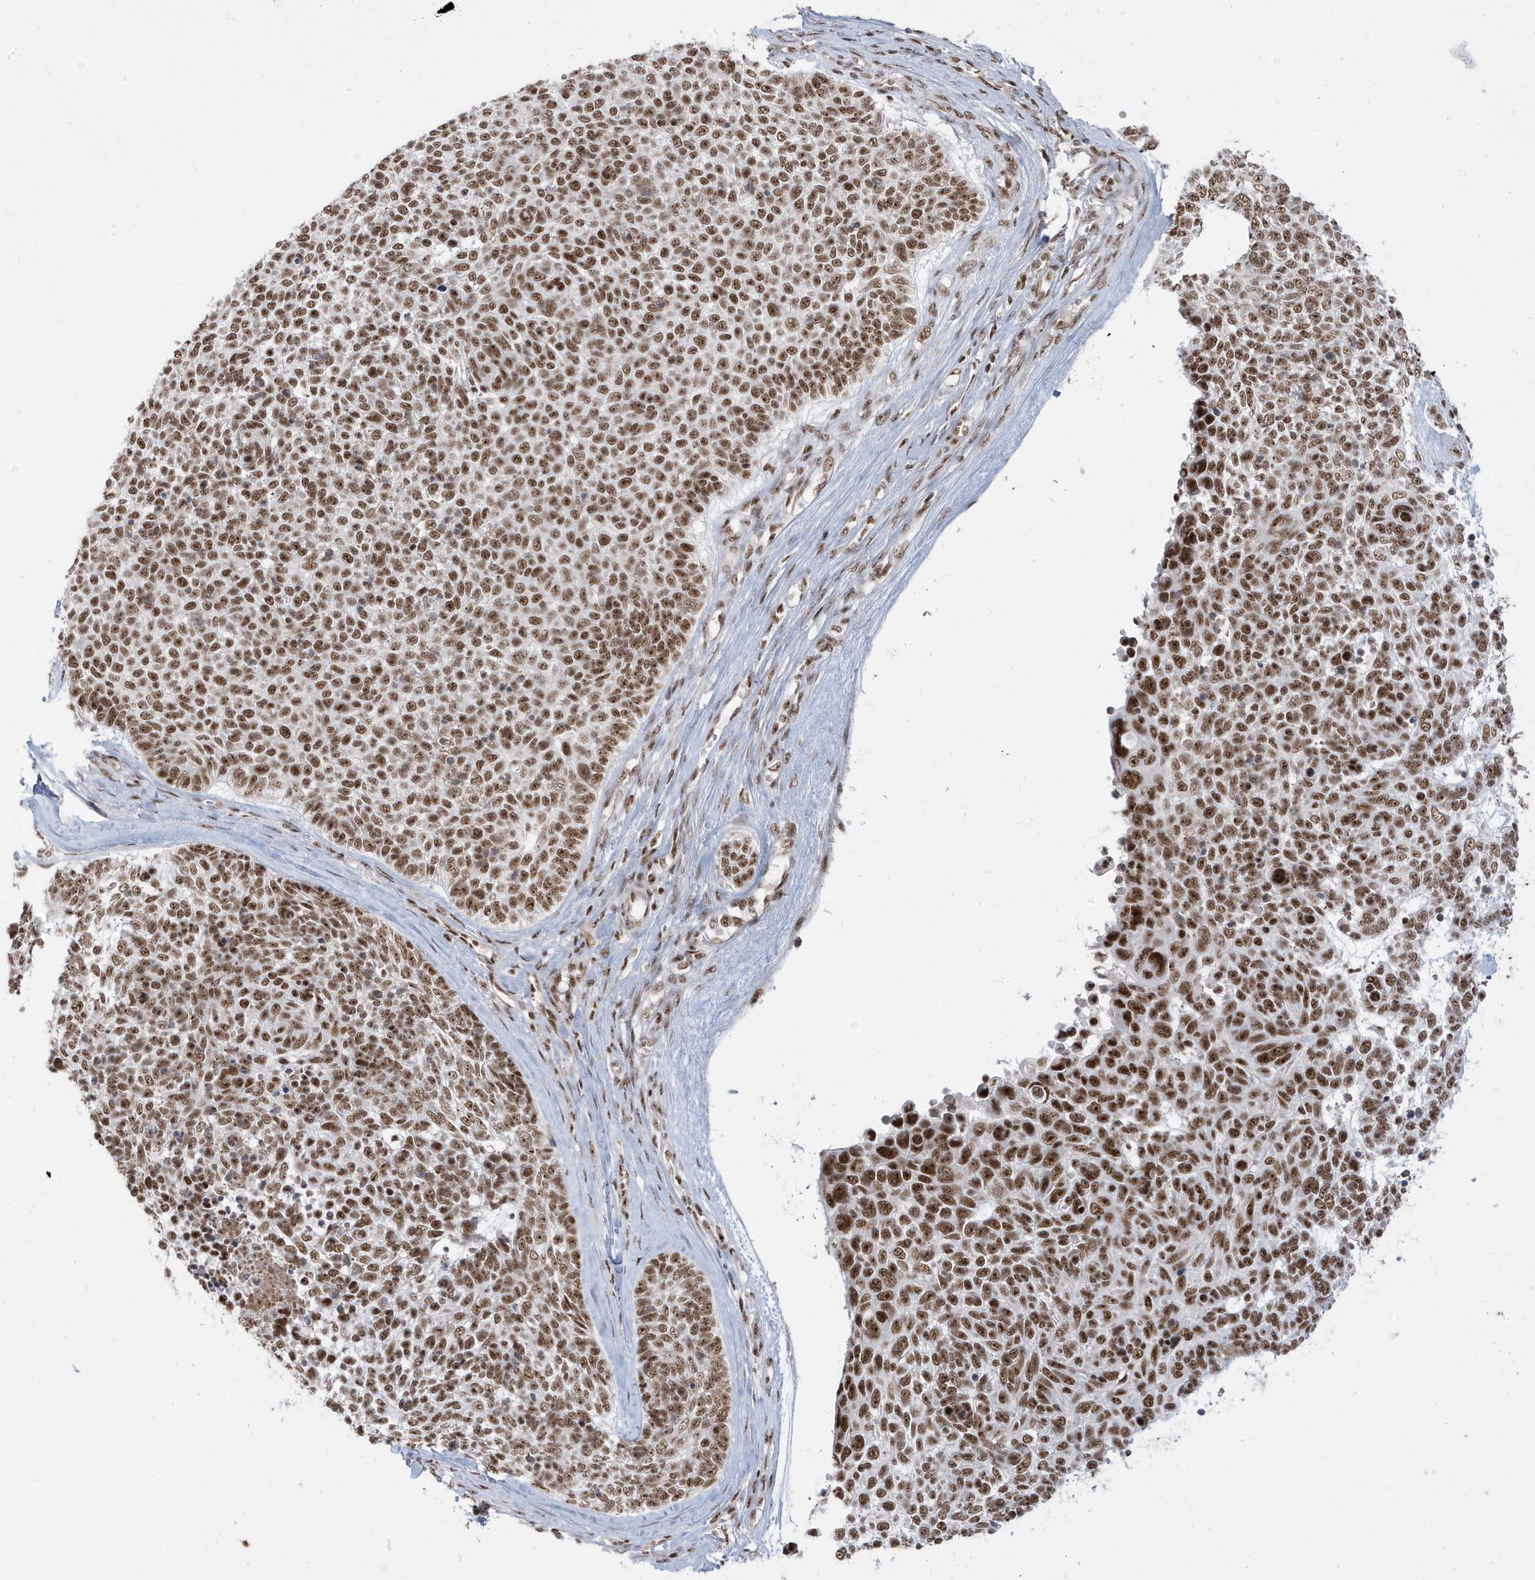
{"staining": {"intensity": "strong", "quantity": ">75%", "location": "nuclear"}, "tissue": "skin cancer", "cell_type": "Tumor cells", "image_type": "cancer", "snomed": [{"axis": "morphology", "description": "Basal cell carcinoma"}, {"axis": "topography", "description": "Skin"}], "caption": "Strong nuclear protein staining is identified in about >75% of tumor cells in basal cell carcinoma (skin).", "gene": "MTREX", "patient": {"sex": "female", "age": 81}}